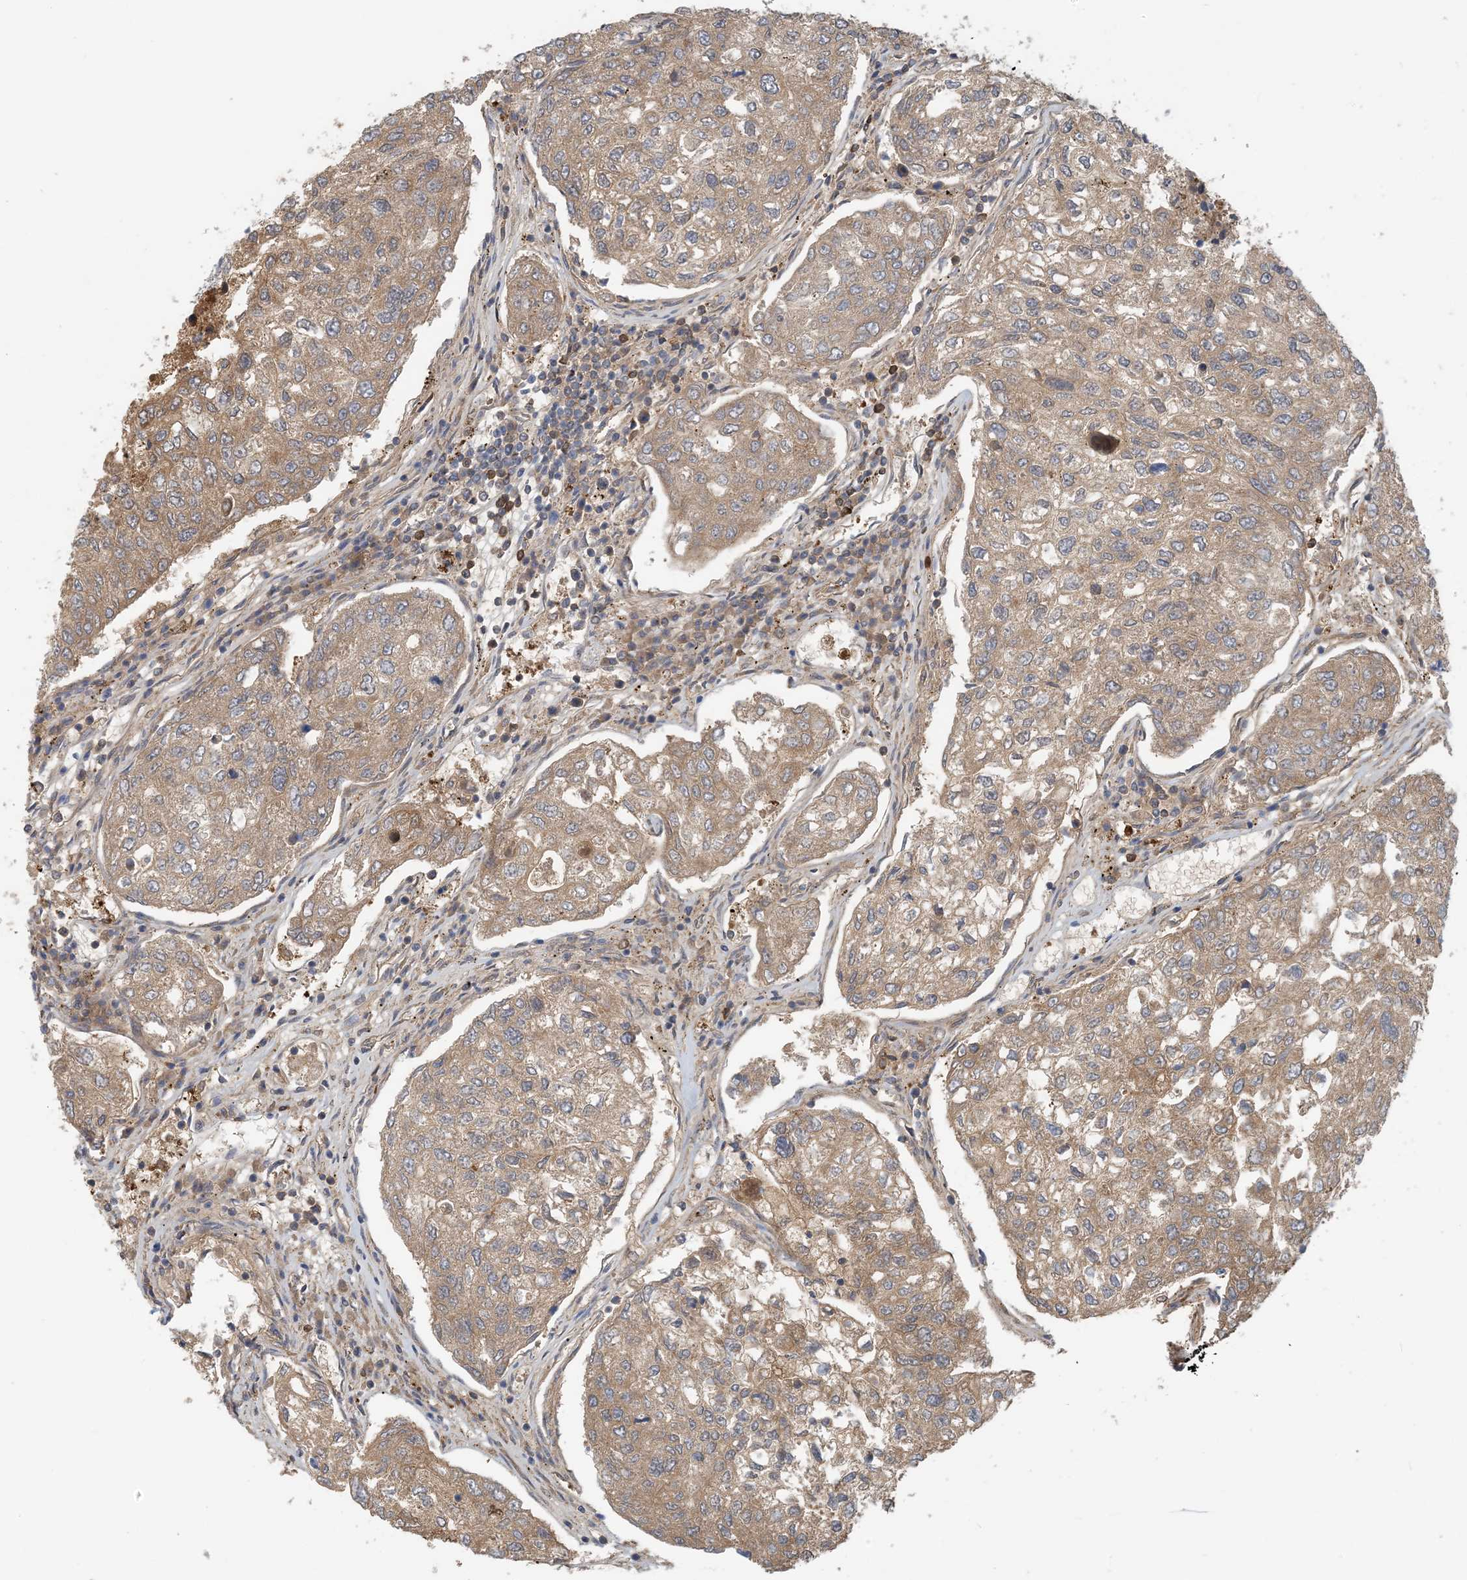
{"staining": {"intensity": "moderate", "quantity": ">75%", "location": "cytoplasmic/membranous,nuclear"}, "tissue": "urothelial cancer", "cell_type": "Tumor cells", "image_type": "cancer", "snomed": [{"axis": "morphology", "description": "Urothelial carcinoma, High grade"}, {"axis": "topography", "description": "Lymph node"}, {"axis": "topography", "description": "Urinary bladder"}], "caption": "Immunohistochemical staining of high-grade urothelial carcinoma displays medium levels of moderate cytoplasmic/membranous and nuclear protein expression in about >75% of tumor cells.", "gene": "ZC3H12A", "patient": {"sex": "male", "age": 51}}